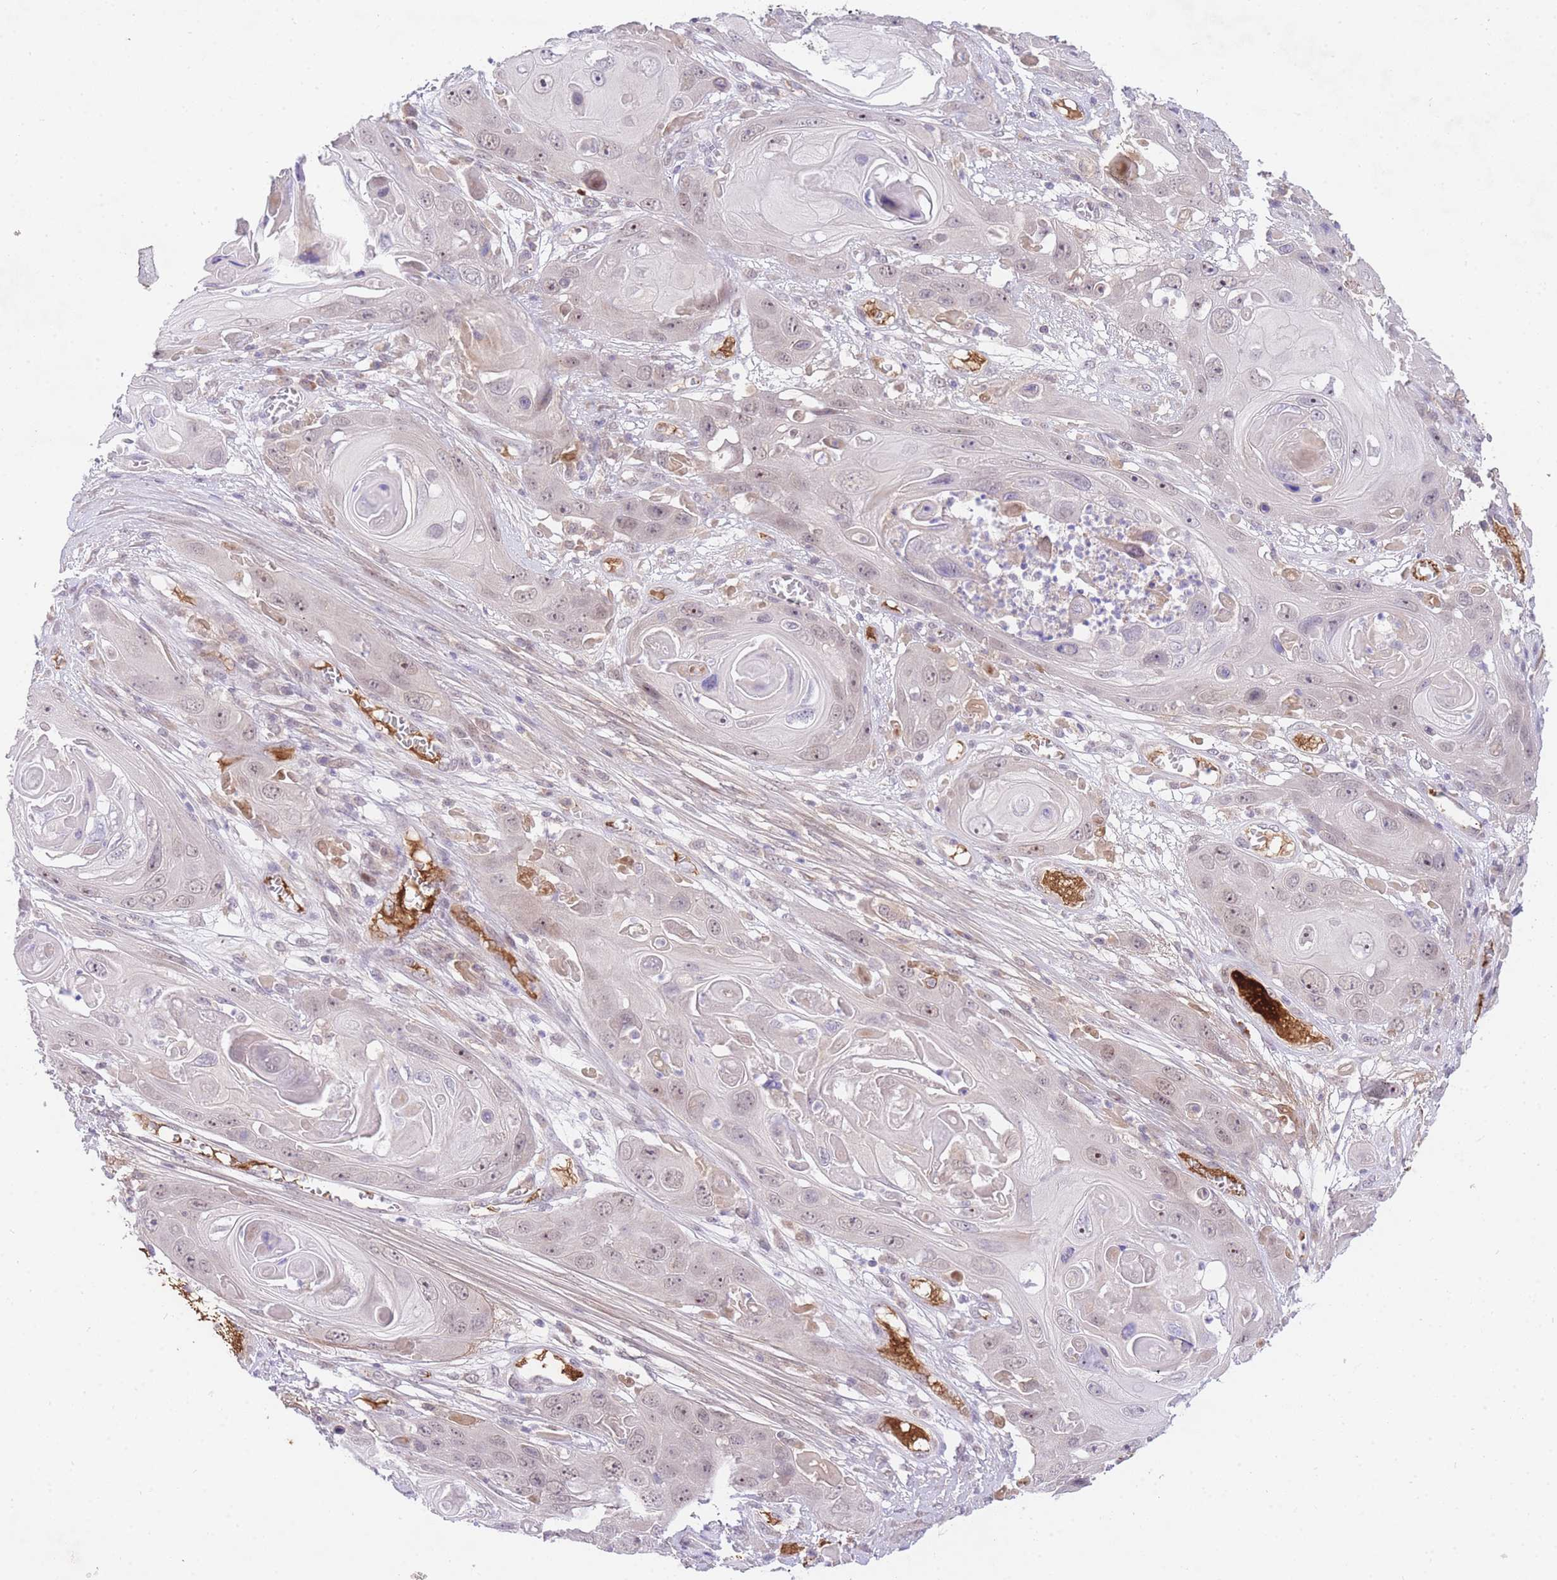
{"staining": {"intensity": "weak", "quantity": "<25%", "location": "nuclear"}, "tissue": "skin cancer", "cell_type": "Tumor cells", "image_type": "cancer", "snomed": [{"axis": "morphology", "description": "Squamous cell carcinoma, NOS"}, {"axis": "topography", "description": "Skin"}], "caption": "DAB (3,3'-diaminobenzidine) immunohistochemical staining of human squamous cell carcinoma (skin) exhibits no significant expression in tumor cells.", "gene": "SLC25A33", "patient": {"sex": "male", "age": 55}}